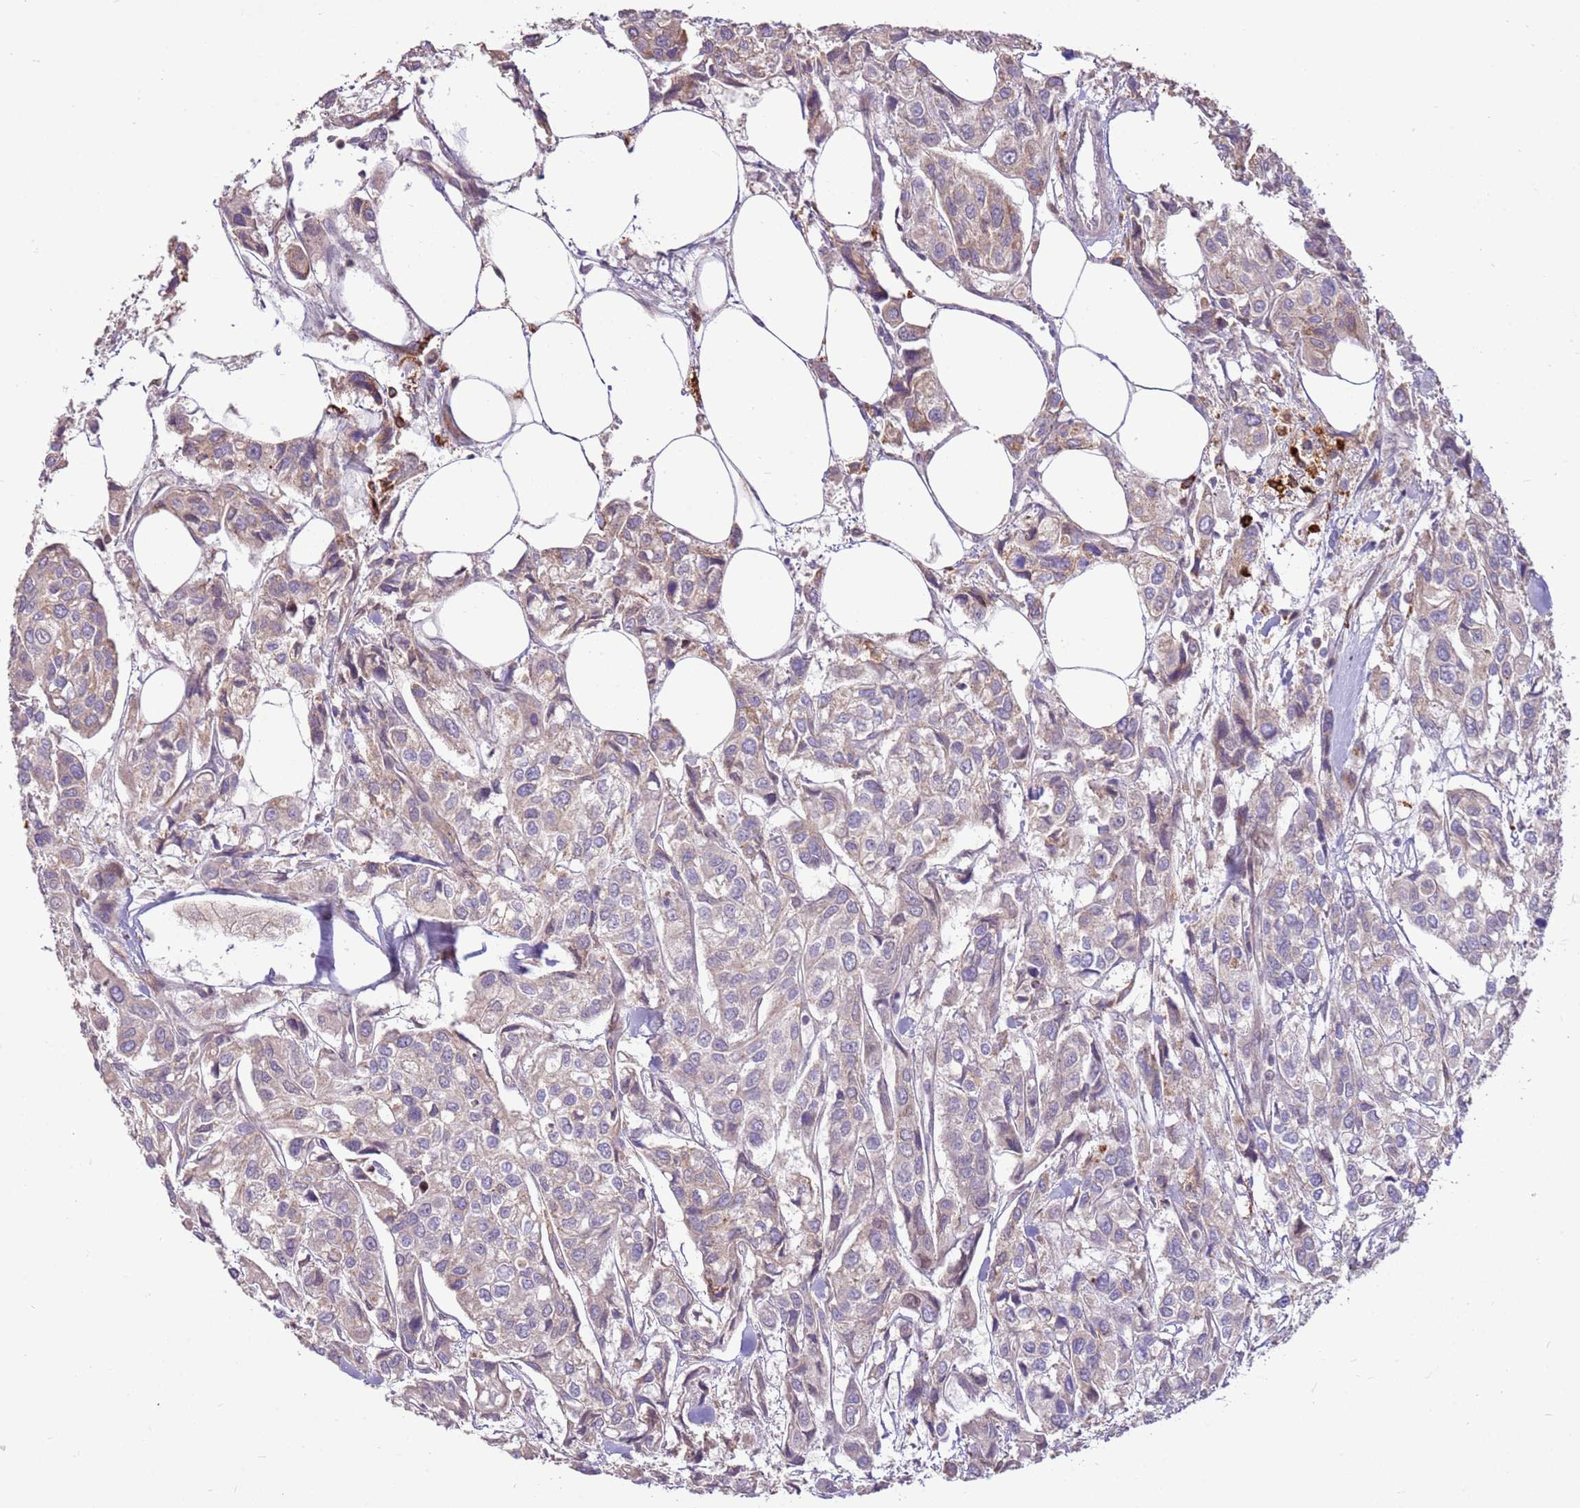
{"staining": {"intensity": "weak", "quantity": "<25%", "location": "cytoplasmic/membranous"}, "tissue": "urothelial cancer", "cell_type": "Tumor cells", "image_type": "cancer", "snomed": [{"axis": "morphology", "description": "Urothelial carcinoma, High grade"}, {"axis": "topography", "description": "Urinary bladder"}], "caption": "Urothelial cancer was stained to show a protein in brown. There is no significant positivity in tumor cells.", "gene": "LGI4", "patient": {"sex": "male", "age": 67}}